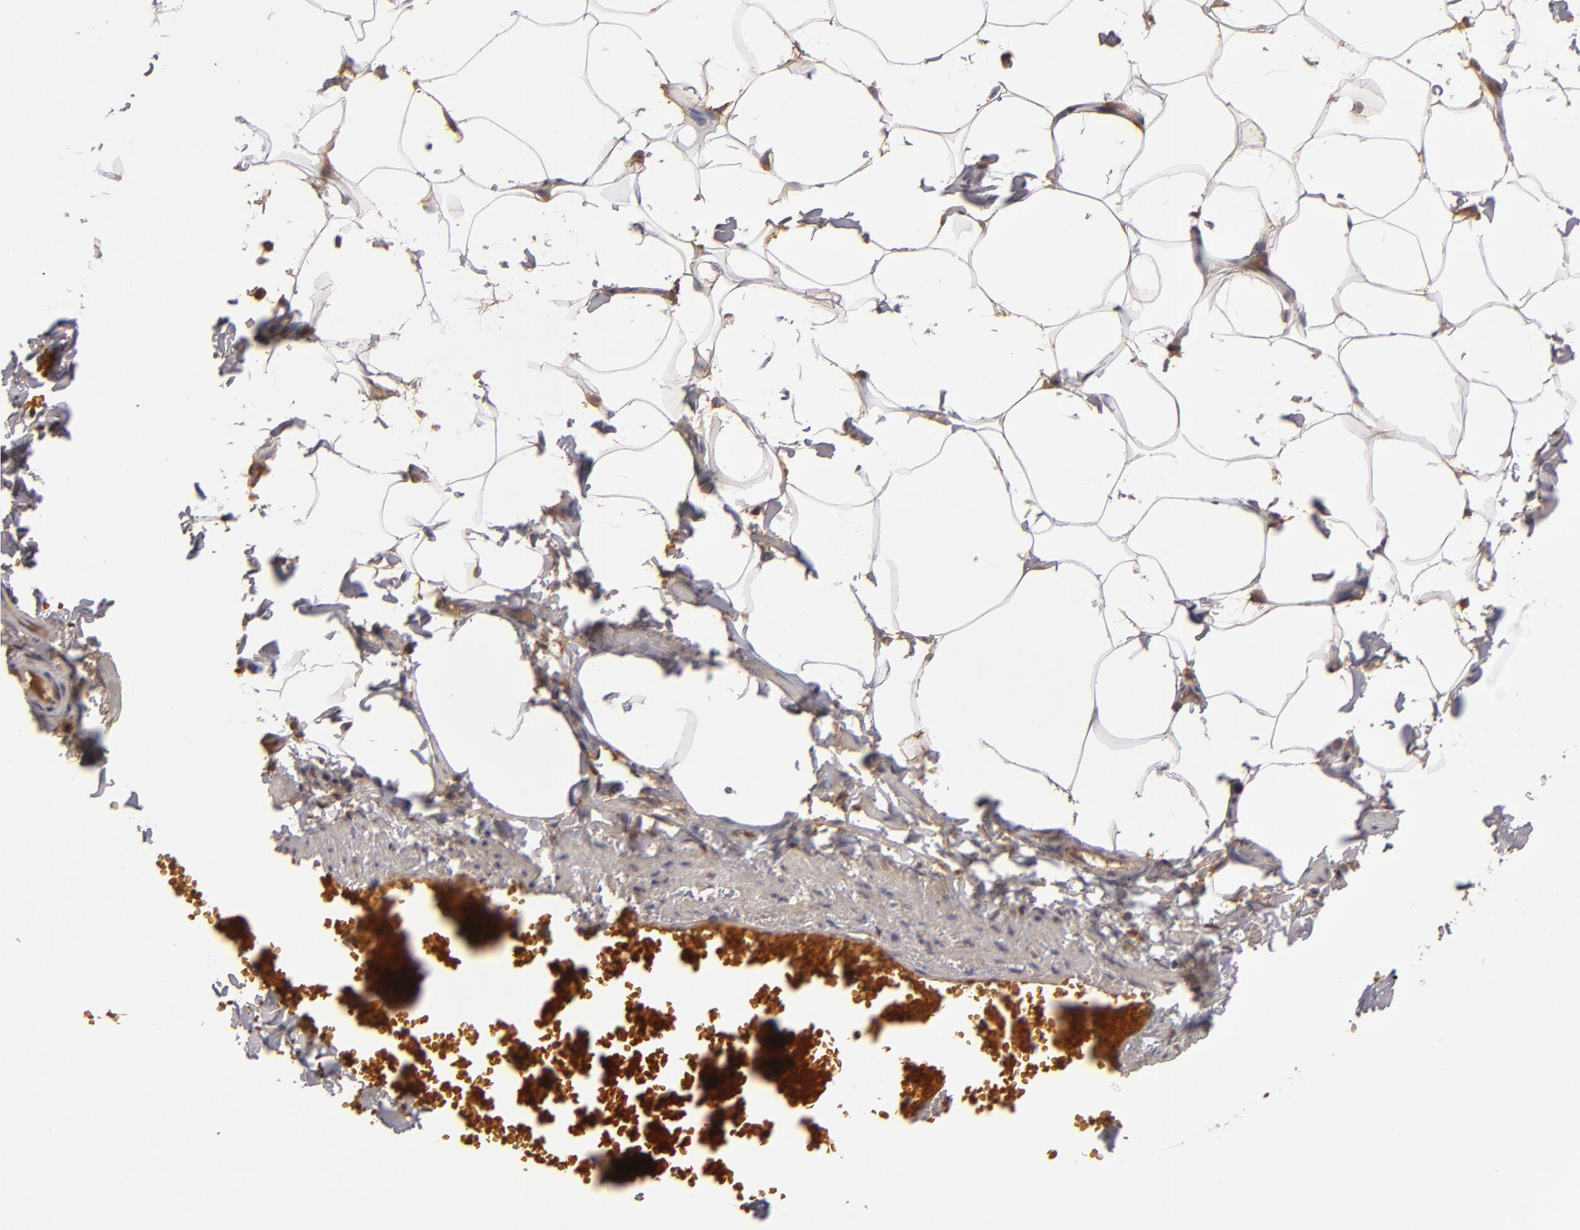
{"staining": {"intensity": "weak", "quantity": ">75%", "location": "cytoplasmic/membranous"}, "tissue": "adipose tissue", "cell_type": "Adipocytes", "image_type": "normal", "snomed": [{"axis": "morphology", "description": "Normal tissue, NOS"}, {"axis": "topography", "description": "Vascular tissue"}], "caption": "A low amount of weak cytoplasmic/membranous positivity is appreciated in approximately >75% of adipocytes in unremarkable adipose tissue. Immunohistochemistry (ihc) stains the protein of interest in brown and the nuclei are stained blue.", "gene": "CFB", "patient": {"sex": "male", "age": 41}}